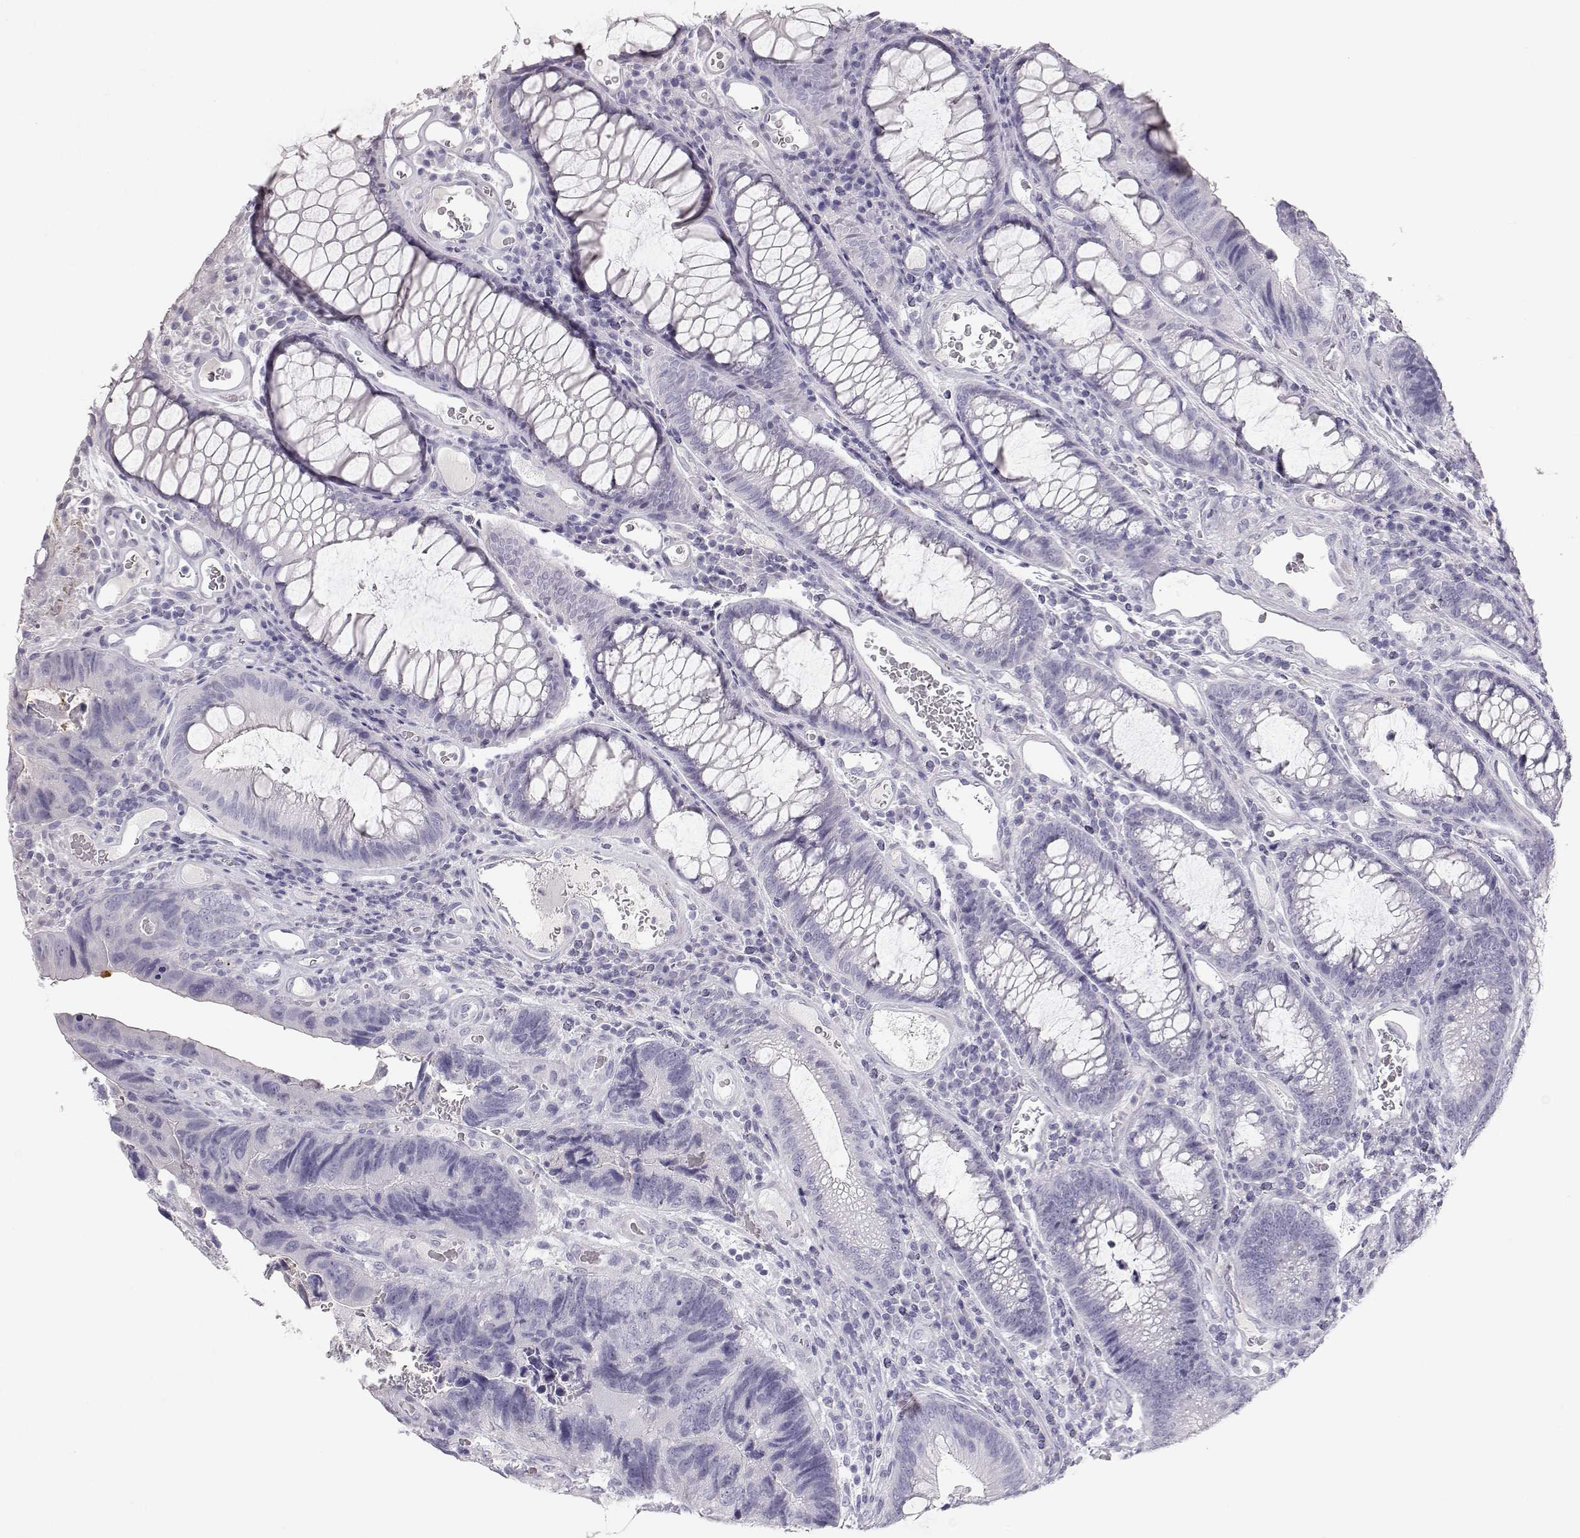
{"staining": {"intensity": "negative", "quantity": "none", "location": "none"}, "tissue": "colorectal cancer", "cell_type": "Tumor cells", "image_type": "cancer", "snomed": [{"axis": "morphology", "description": "Adenocarcinoma, NOS"}, {"axis": "topography", "description": "Colon"}], "caption": "Tumor cells are negative for brown protein staining in colorectal cancer.", "gene": "KRTAP16-1", "patient": {"sex": "female", "age": 67}}